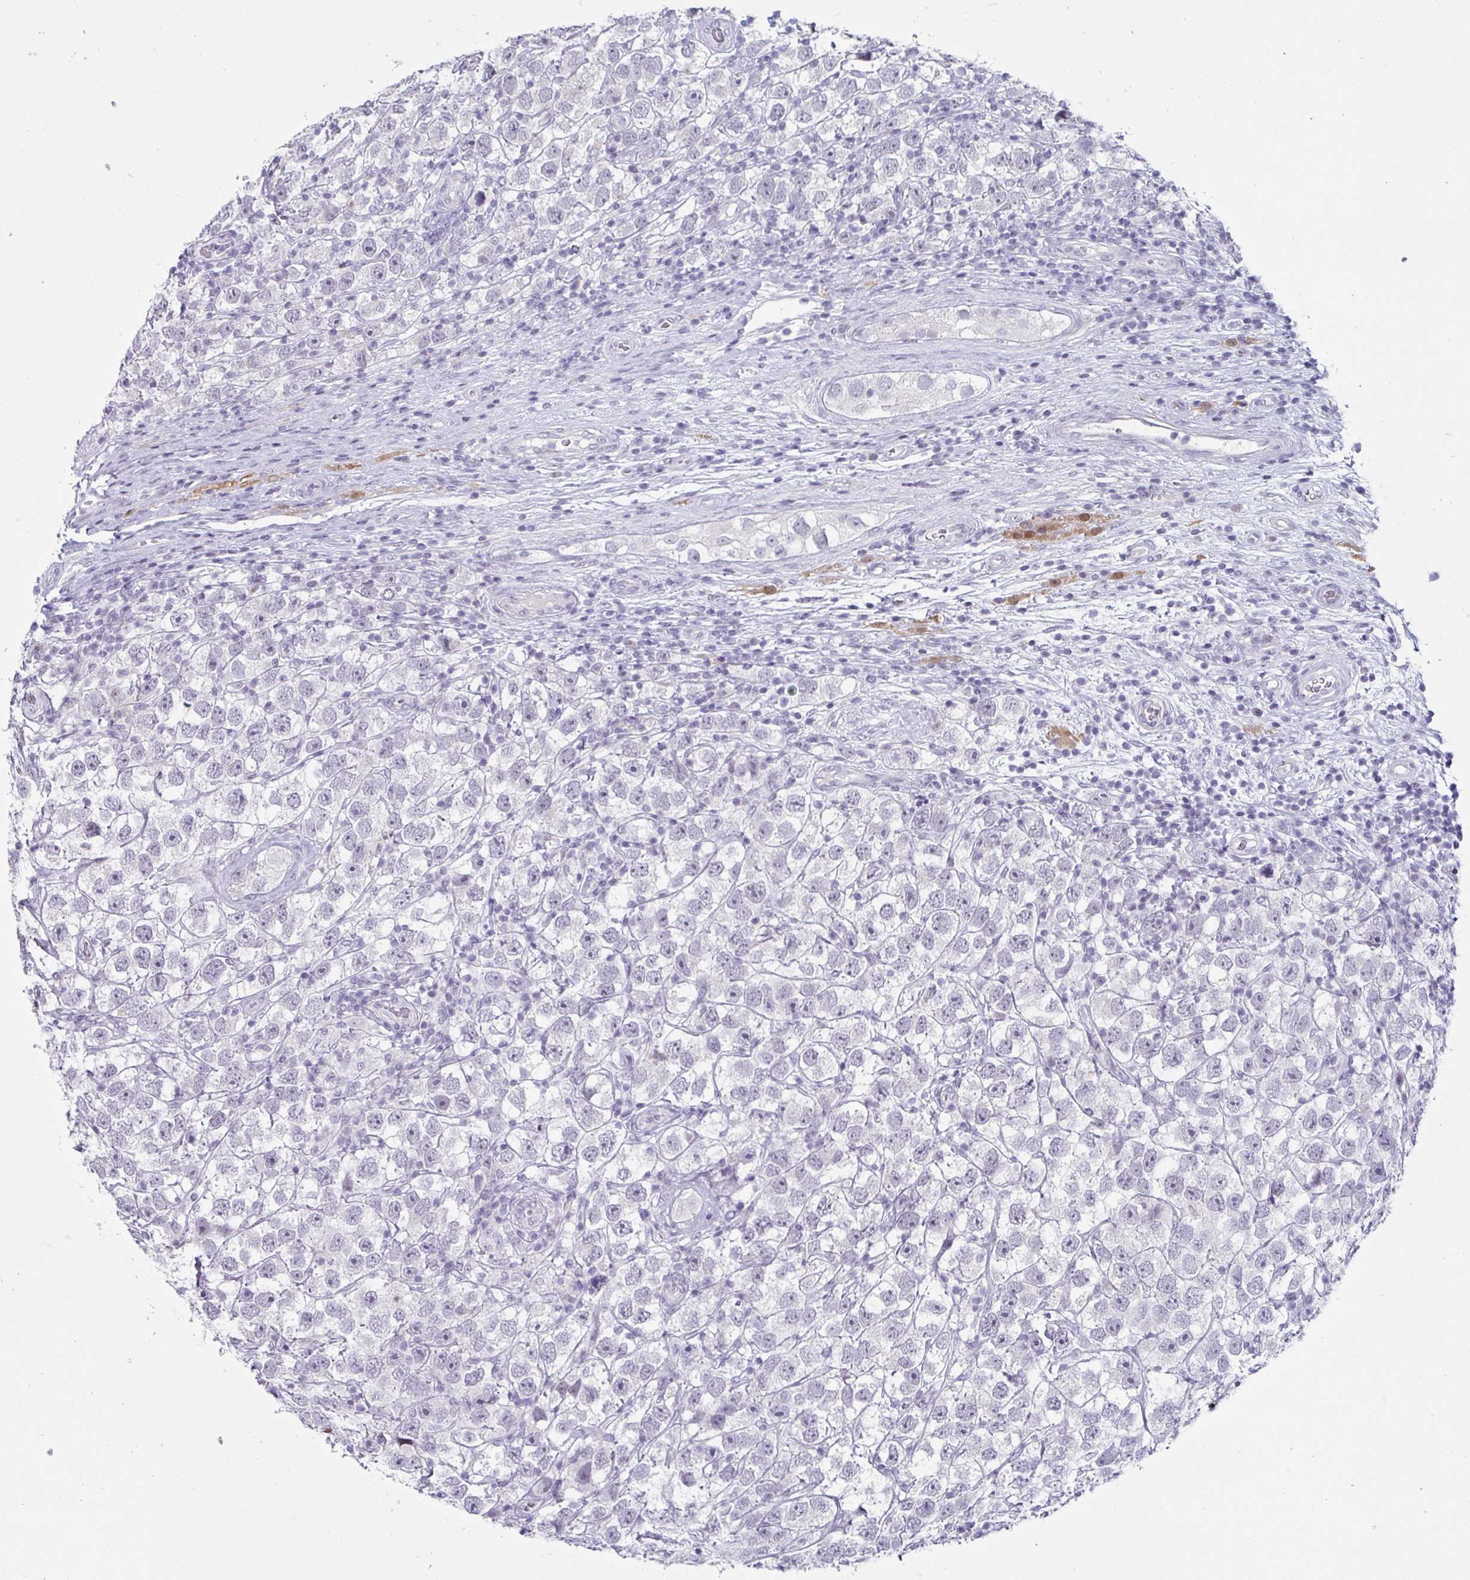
{"staining": {"intensity": "negative", "quantity": "none", "location": "none"}, "tissue": "testis cancer", "cell_type": "Tumor cells", "image_type": "cancer", "snomed": [{"axis": "morphology", "description": "Seminoma, NOS"}, {"axis": "topography", "description": "Testis"}], "caption": "IHC photomicrograph of neoplastic tissue: seminoma (testis) stained with DAB exhibits no significant protein positivity in tumor cells.", "gene": "VSIG10L", "patient": {"sex": "male", "age": 26}}